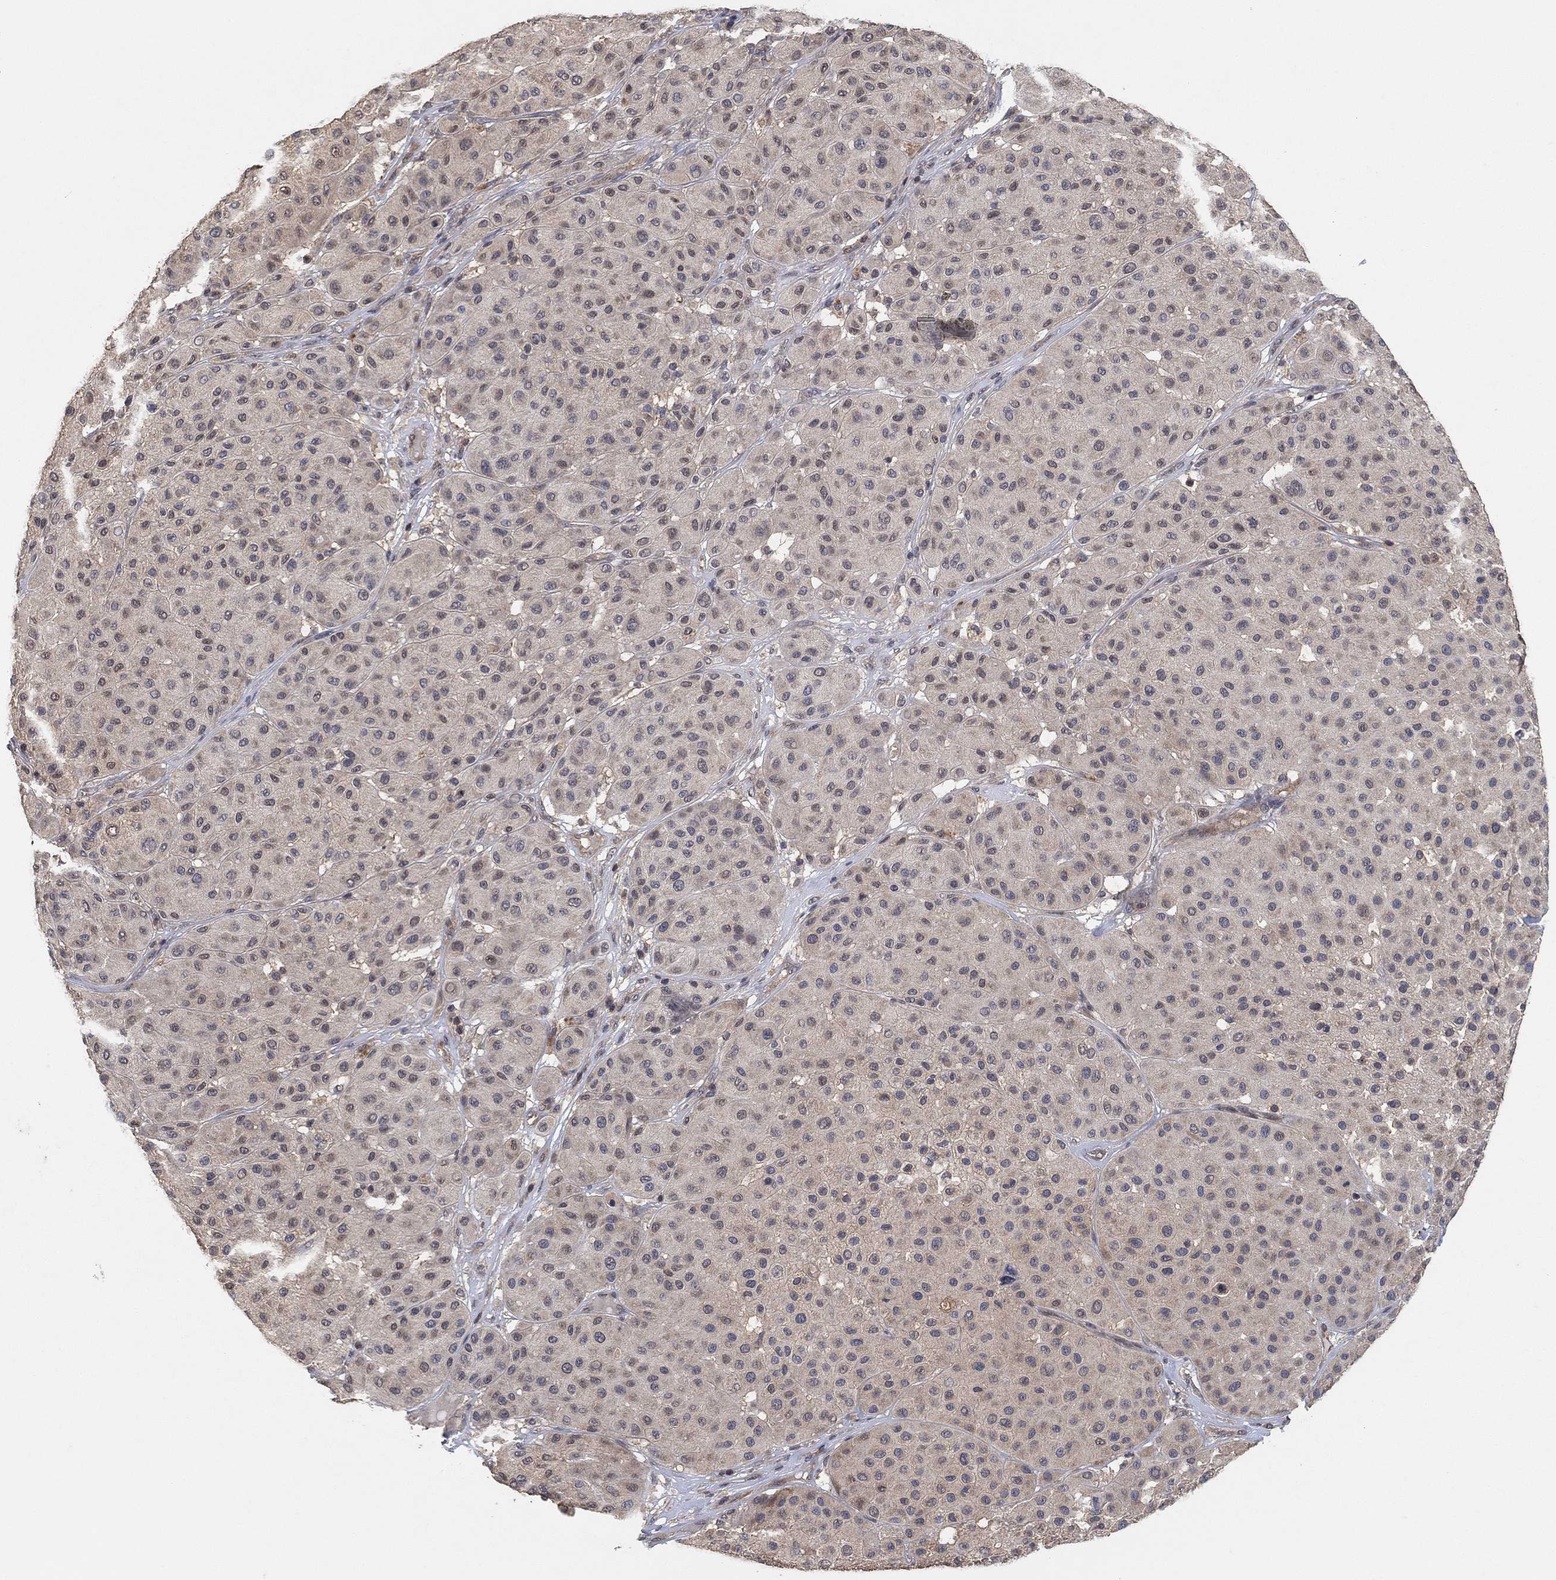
{"staining": {"intensity": "negative", "quantity": "none", "location": "none"}, "tissue": "melanoma", "cell_type": "Tumor cells", "image_type": "cancer", "snomed": [{"axis": "morphology", "description": "Malignant melanoma, Metastatic site"}, {"axis": "topography", "description": "Smooth muscle"}], "caption": "IHC of melanoma exhibits no staining in tumor cells.", "gene": "CCDC43", "patient": {"sex": "male", "age": 41}}